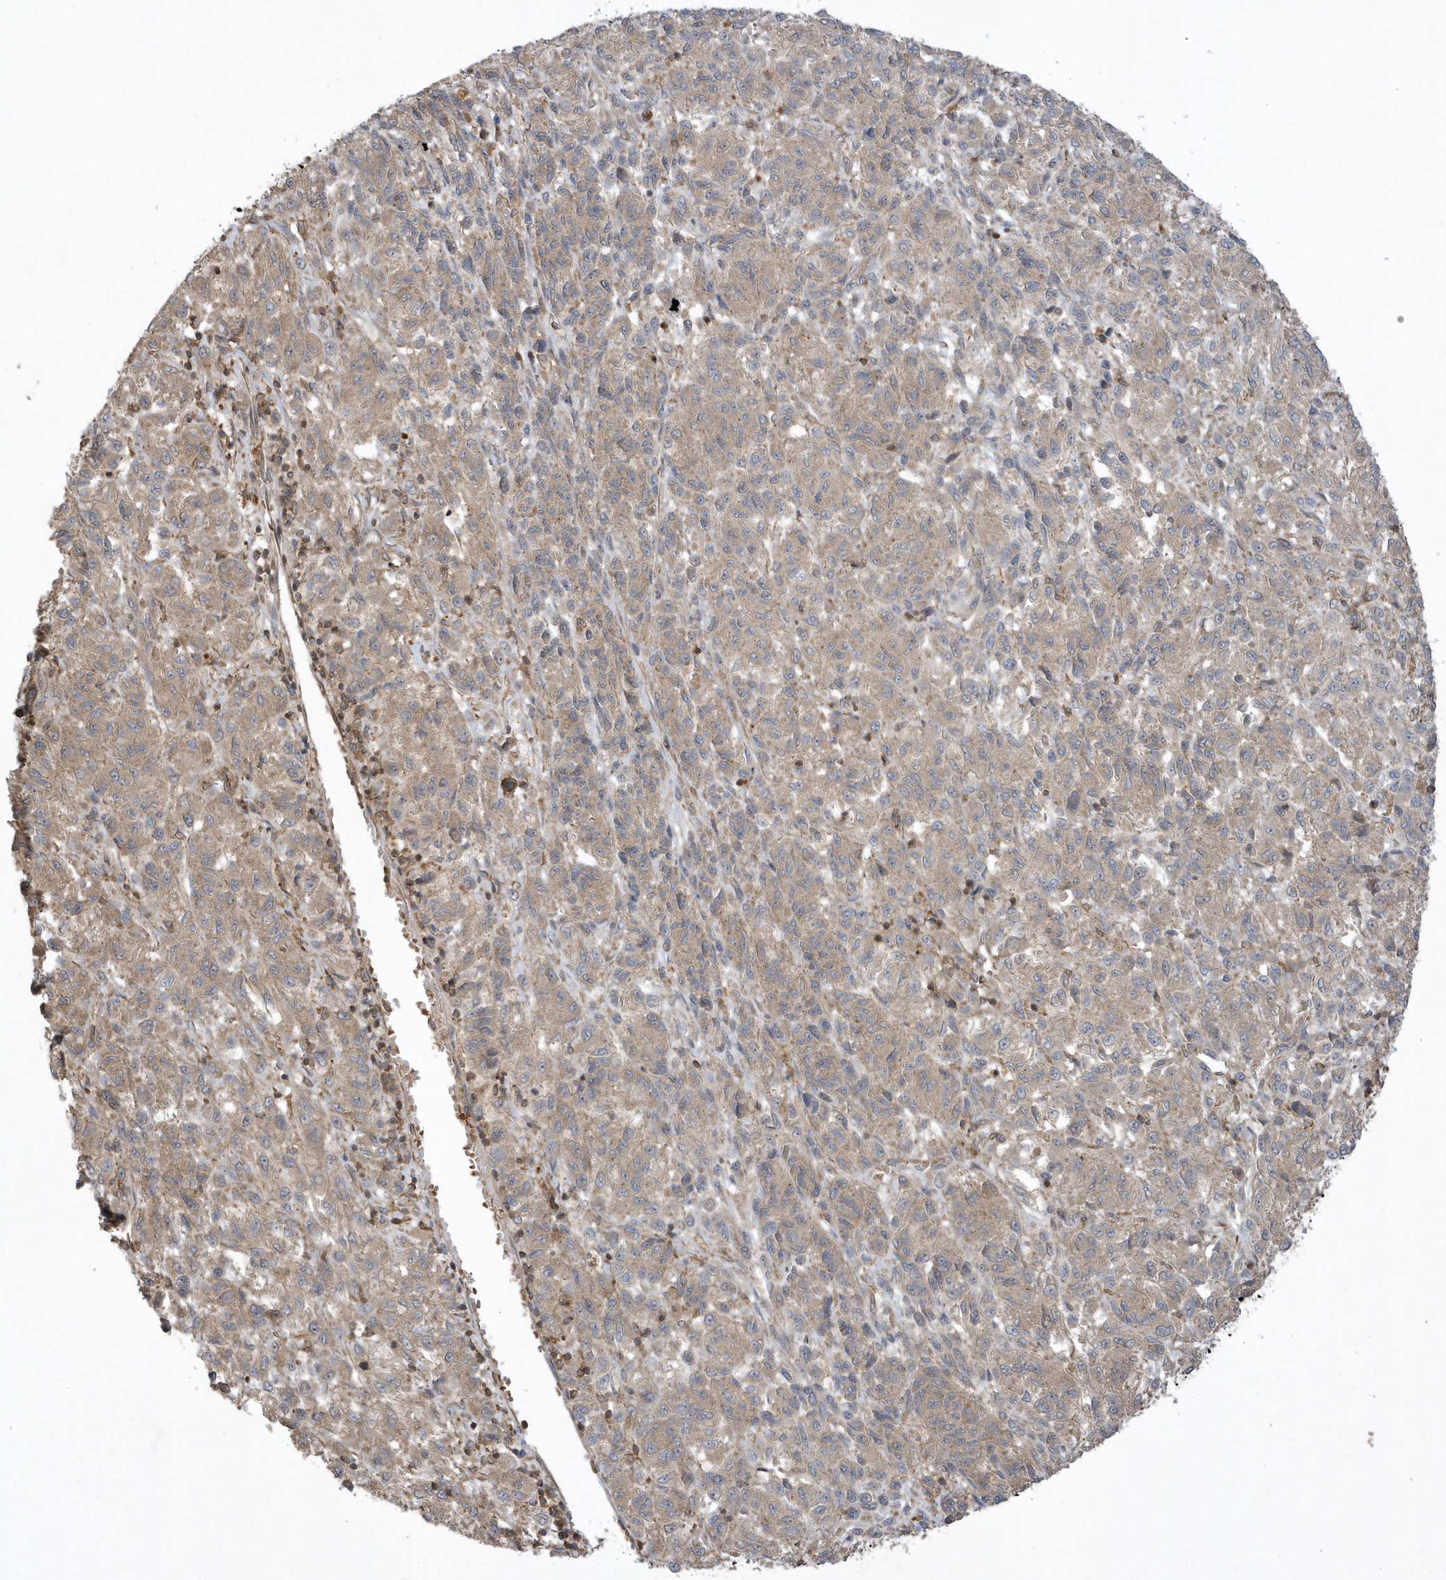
{"staining": {"intensity": "weak", "quantity": ">75%", "location": "cytoplasmic/membranous"}, "tissue": "melanoma", "cell_type": "Tumor cells", "image_type": "cancer", "snomed": [{"axis": "morphology", "description": "Malignant melanoma, Metastatic site"}, {"axis": "topography", "description": "Lung"}], "caption": "Brown immunohistochemical staining in human malignant melanoma (metastatic site) demonstrates weak cytoplasmic/membranous staining in approximately >75% of tumor cells.", "gene": "STAMBP", "patient": {"sex": "male", "age": 64}}